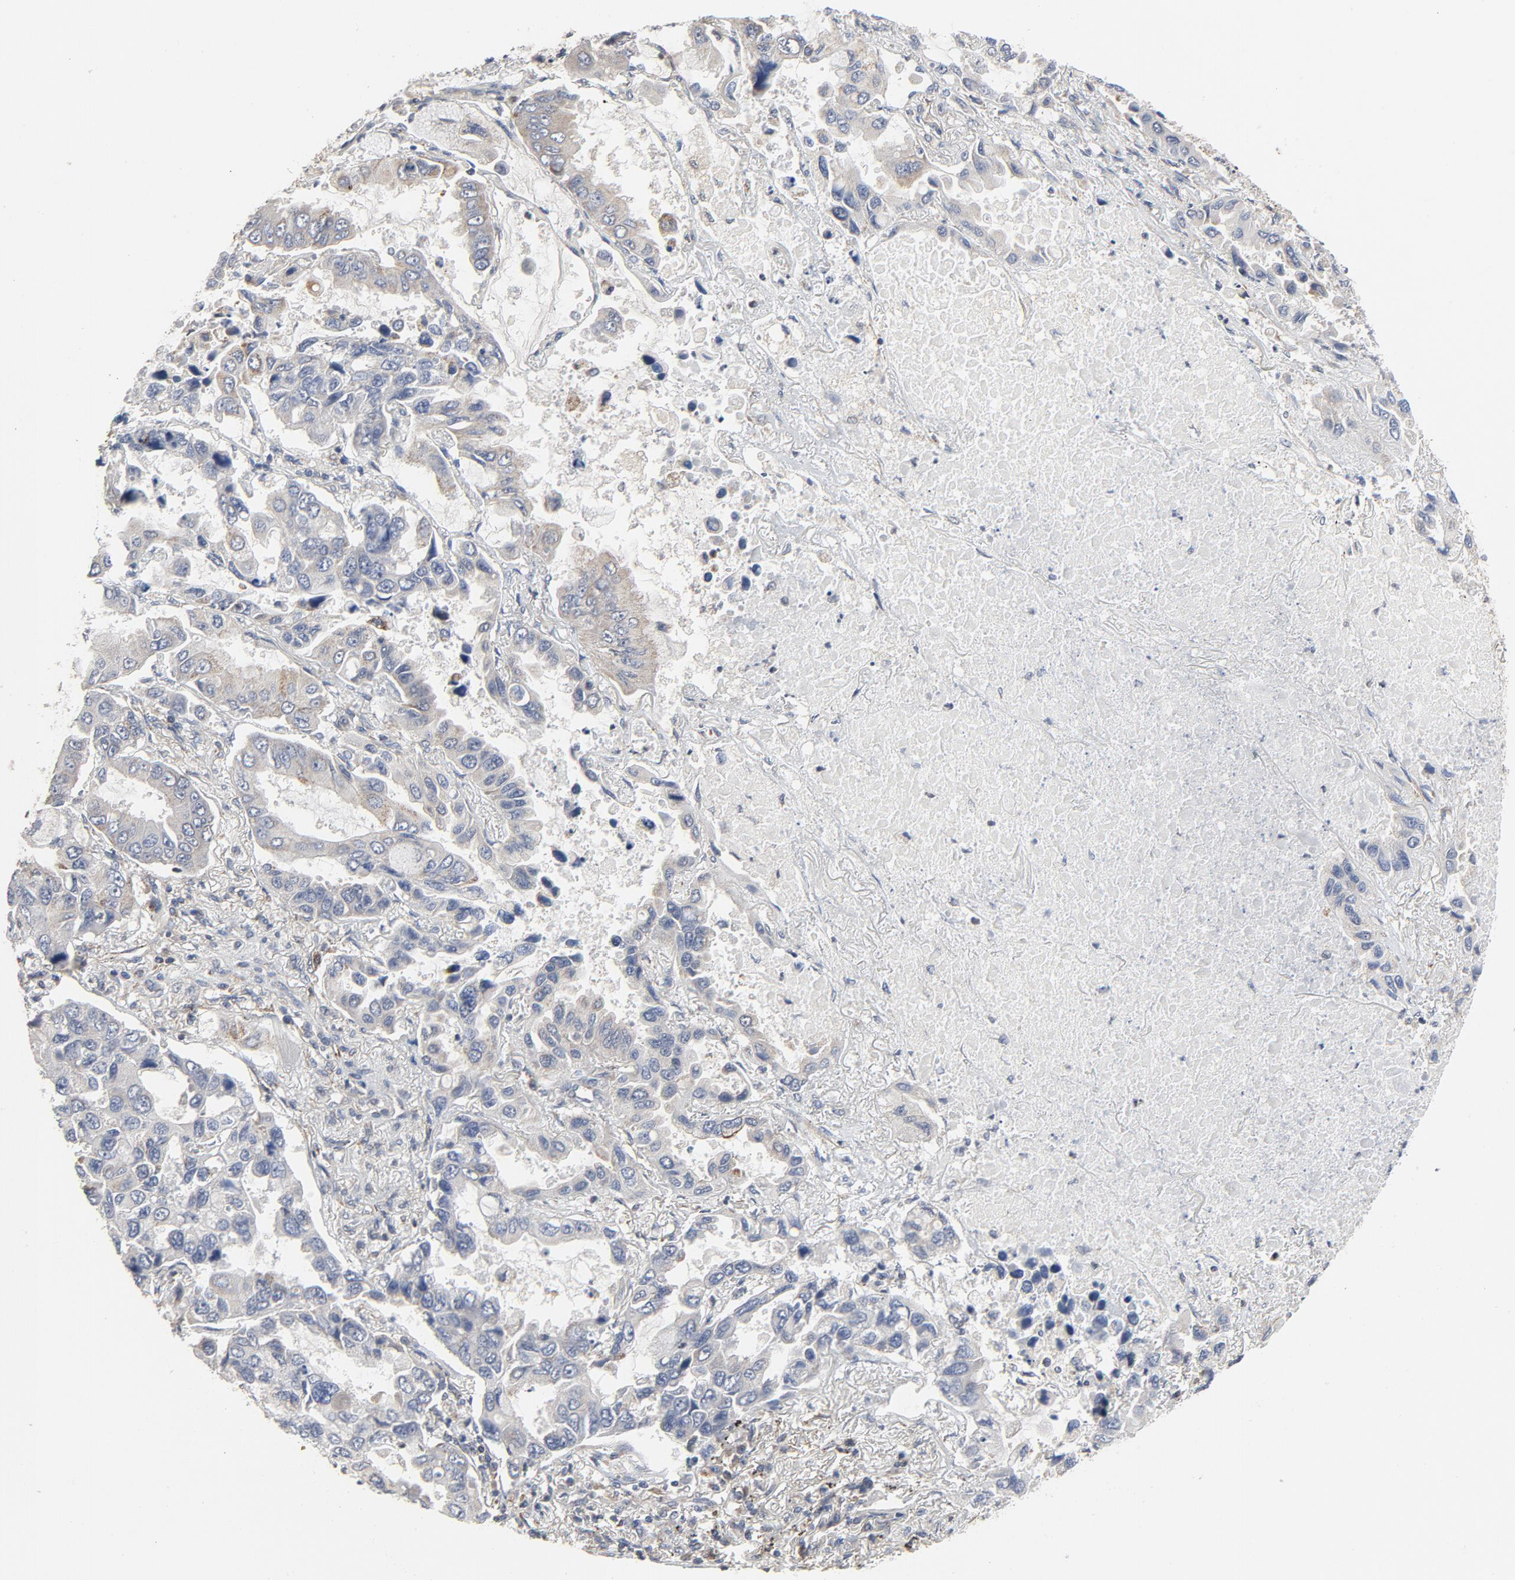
{"staining": {"intensity": "weak", "quantity": "25%-75%", "location": "cytoplasmic/membranous"}, "tissue": "lung cancer", "cell_type": "Tumor cells", "image_type": "cancer", "snomed": [{"axis": "morphology", "description": "Adenocarcinoma, NOS"}, {"axis": "topography", "description": "Lung"}], "caption": "Tumor cells demonstrate weak cytoplasmic/membranous staining in approximately 25%-75% of cells in lung cancer. The protein is stained brown, and the nuclei are stained in blue (DAB (3,3'-diaminobenzidine) IHC with brightfield microscopy, high magnification).", "gene": "C14orf119", "patient": {"sex": "male", "age": 64}}